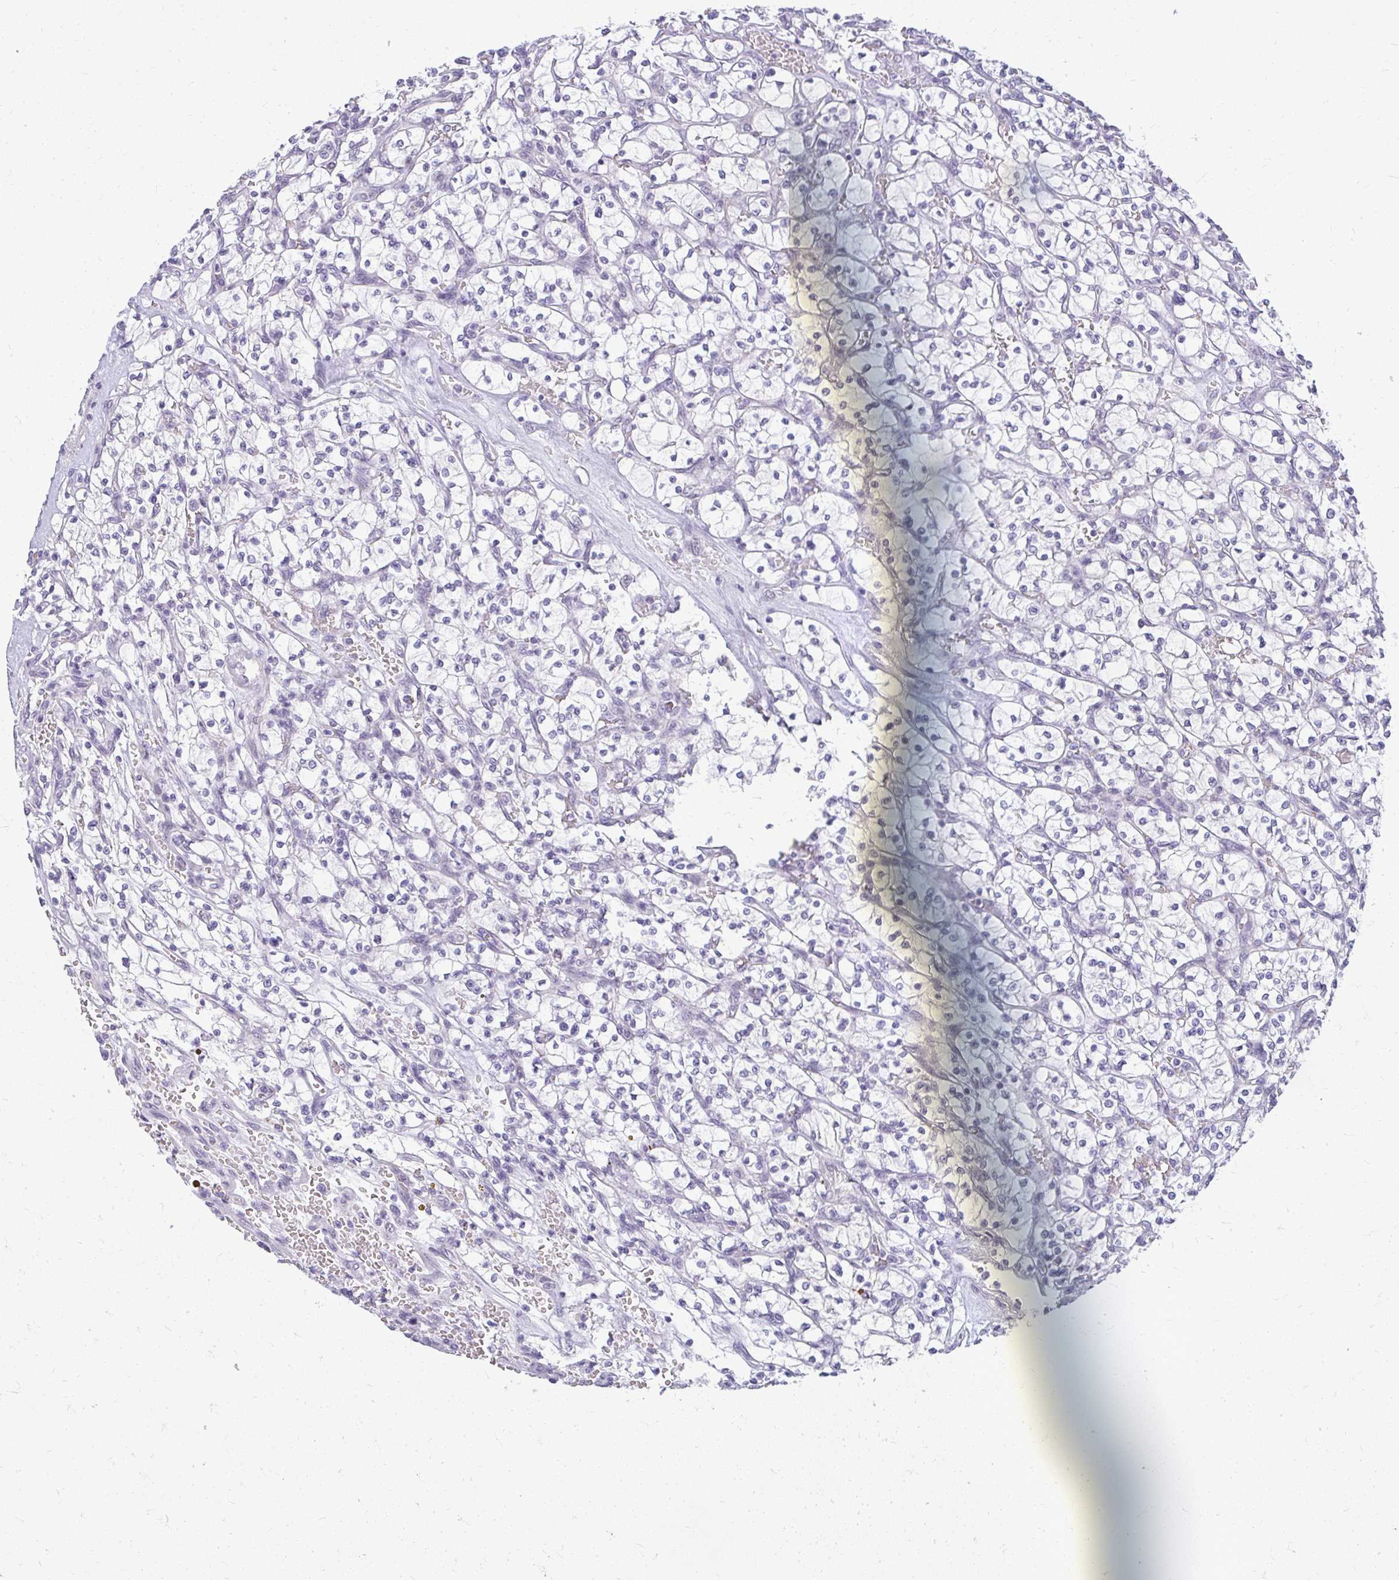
{"staining": {"intensity": "negative", "quantity": "none", "location": "none"}, "tissue": "renal cancer", "cell_type": "Tumor cells", "image_type": "cancer", "snomed": [{"axis": "morphology", "description": "Adenocarcinoma, NOS"}, {"axis": "topography", "description": "Kidney"}], "caption": "Protein analysis of renal adenocarcinoma exhibits no significant positivity in tumor cells.", "gene": "TEX33", "patient": {"sex": "female", "age": 64}}